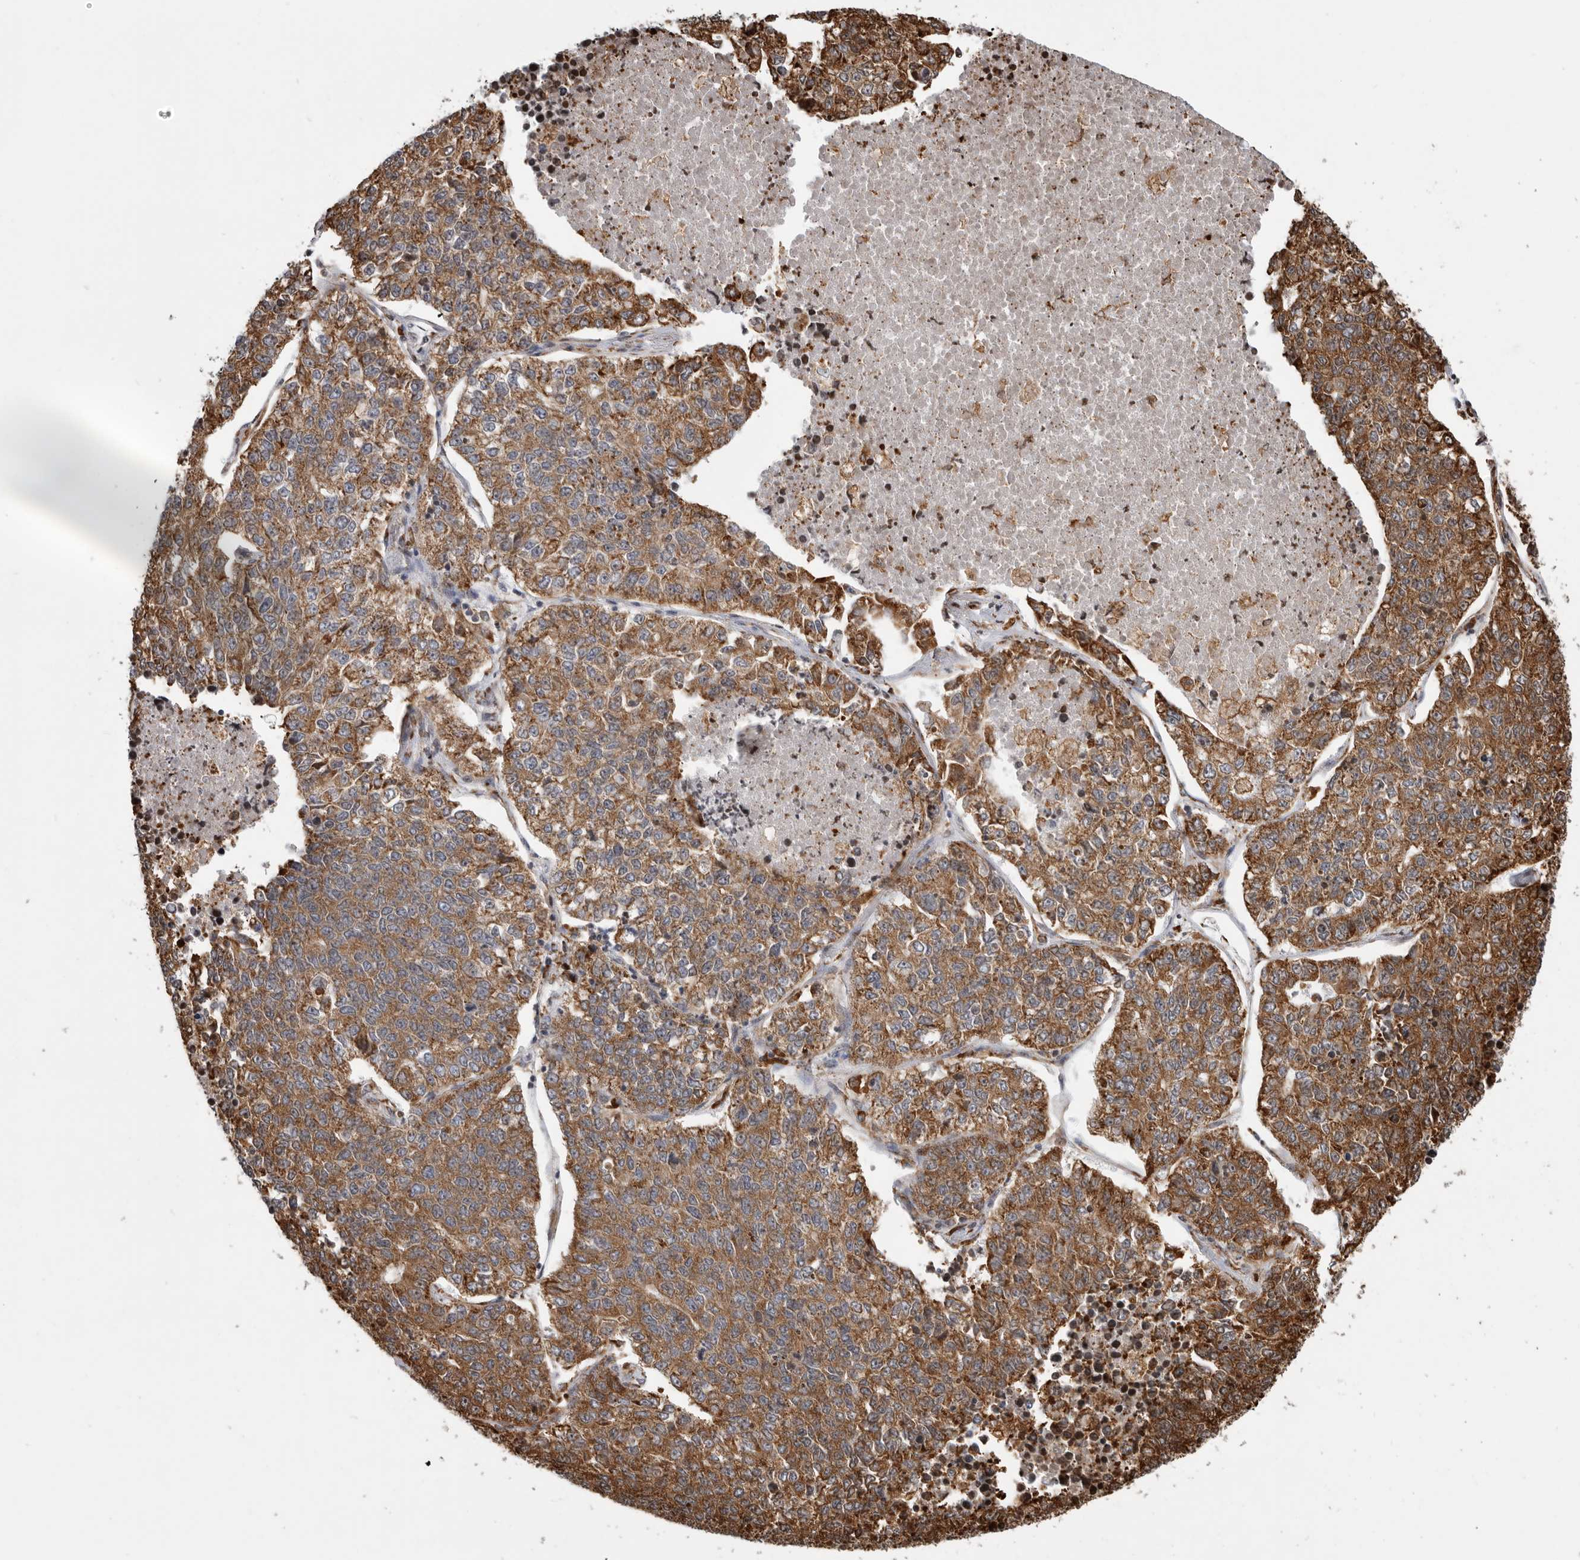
{"staining": {"intensity": "moderate", "quantity": ">75%", "location": "cytoplasmic/membranous"}, "tissue": "lung cancer", "cell_type": "Tumor cells", "image_type": "cancer", "snomed": [{"axis": "morphology", "description": "Adenocarcinoma, NOS"}, {"axis": "topography", "description": "Lung"}], "caption": "Lung adenocarcinoma tissue reveals moderate cytoplasmic/membranous positivity in approximately >75% of tumor cells", "gene": "FZD3", "patient": {"sex": "male", "age": 49}}